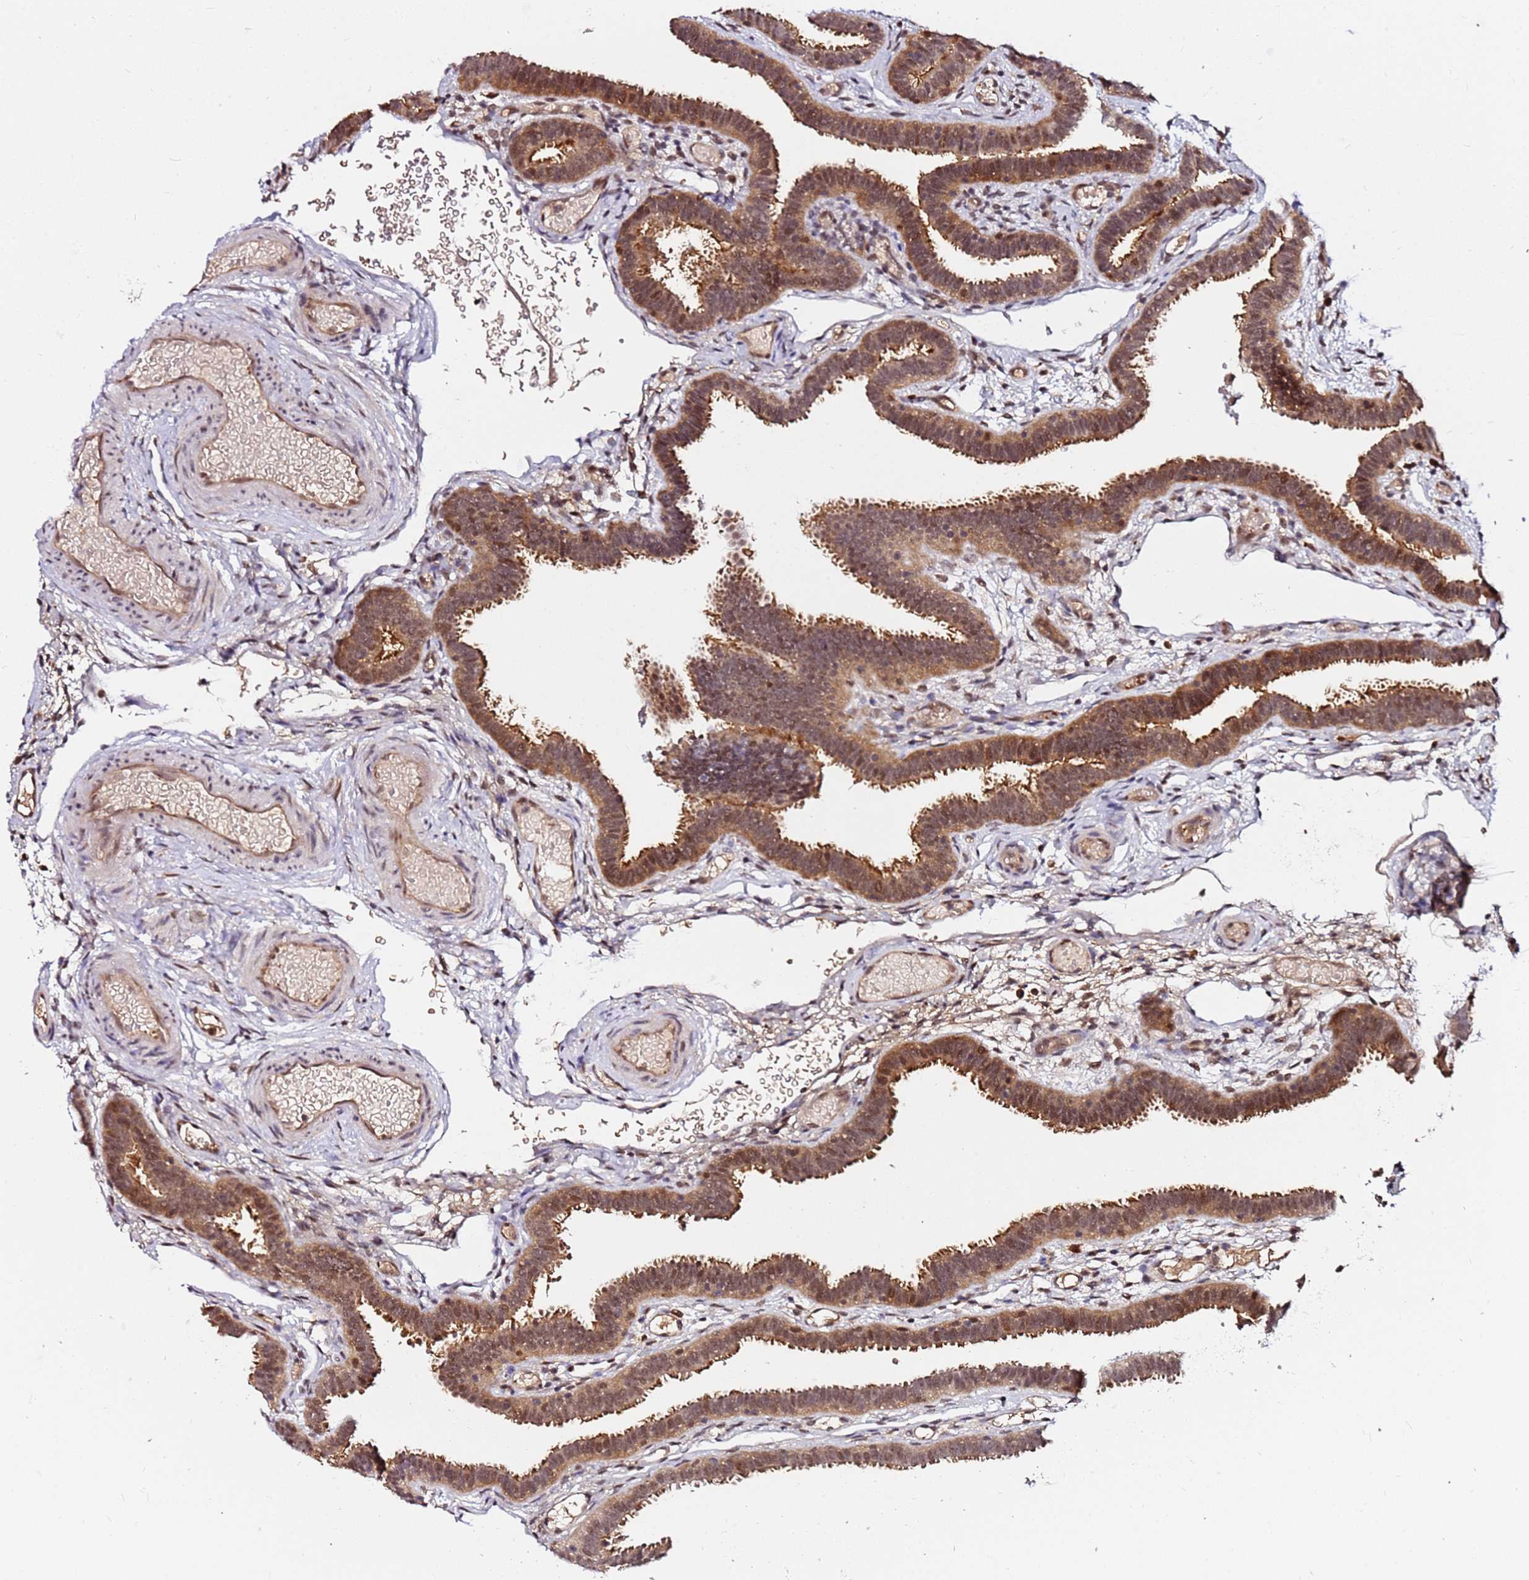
{"staining": {"intensity": "moderate", "quantity": ">75%", "location": "cytoplasmic/membranous,nuclear"}, "tissue": "fallopian tube", "cell_type": "Glandular cells", "image_type": "normal", "snomed": [{"axis": "morphology", "description": "Normal tissue, NOS"}, {"axis": "topography", "description": "Fallopian tube"}], "caption": "A brown stain labels moderate cytoplasmic/membranous,nuclear staining of a protein in glandular cells of benign human fallopian tube. (DAB = brown stain, brightfield microscopy at high magnification).", "gene": "RGS18", "patient": {"sex": "female", "age": 37}}